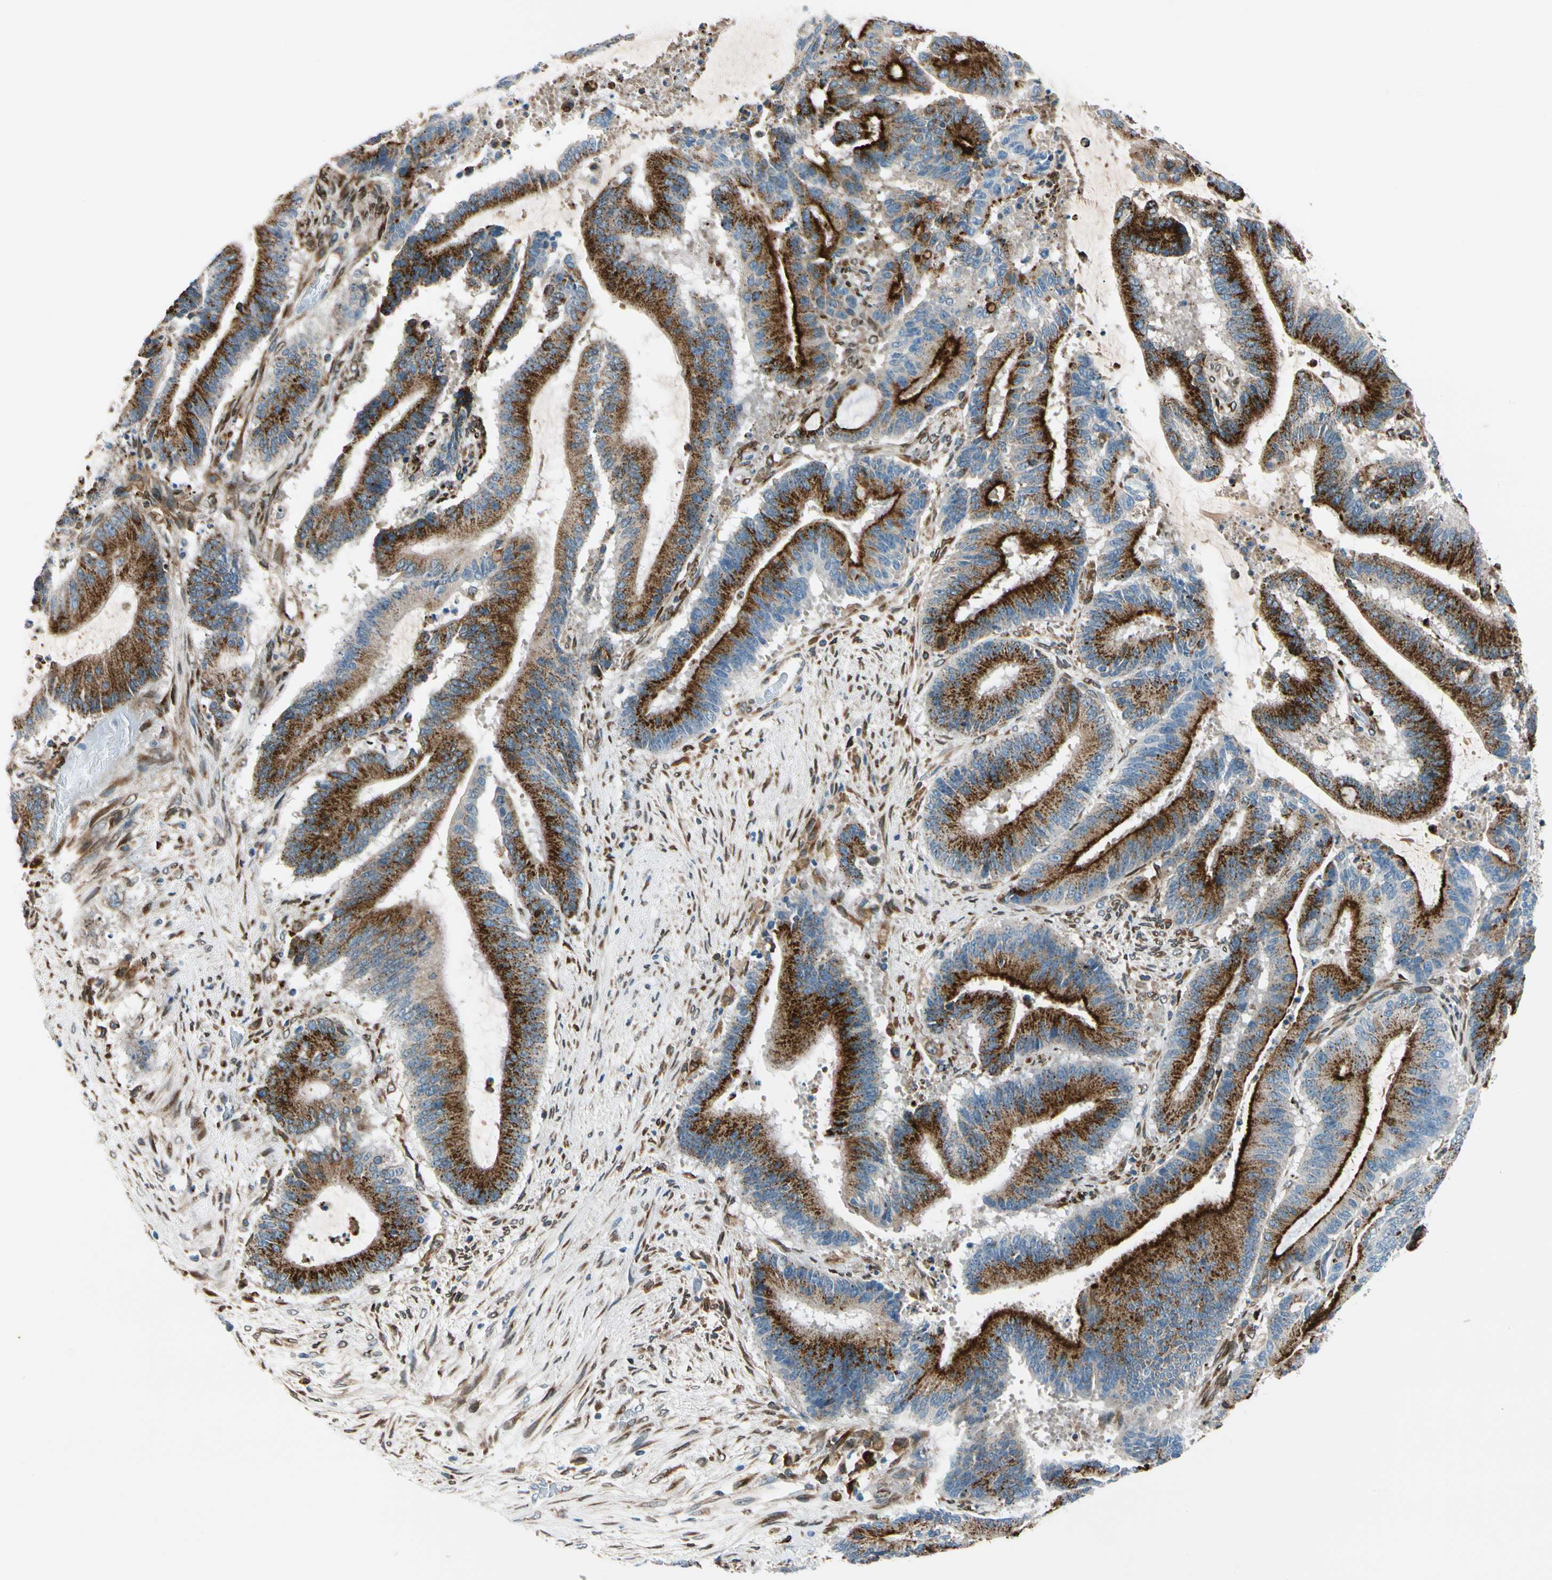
{"staining": {"intensity": "strong", "quantity": ">75%", "location": "cytoplasmic/membranous"}, "tissue": "liver cancer", "cell_type": "Tumor cells", "image_type": "cancer", "snomed": [{"axis": "morphology", "description": "Cholangiocarcinoma"}, {"axis": "topography", "description": "Liver"}], "caption": "High-magnification brightfield microscopy of cholangiocarcinoma (liver) stained with DAB (3,3'-diaminobenzidine) (brown) and counterstained with hematoxylin (blue). tumor cells exhibit strong cytoplasmic/membranous expression is appreciated in about>75% of cells. The staining was performed using DAB (3,3'-diaminobenzidine) to visualize the protein expression in brown, while the nuclei were stained in blue with hematoxylin (Magnification: 20x).", "gene": "NUCB1", "patient": {"sex": "female", "age": 73}}